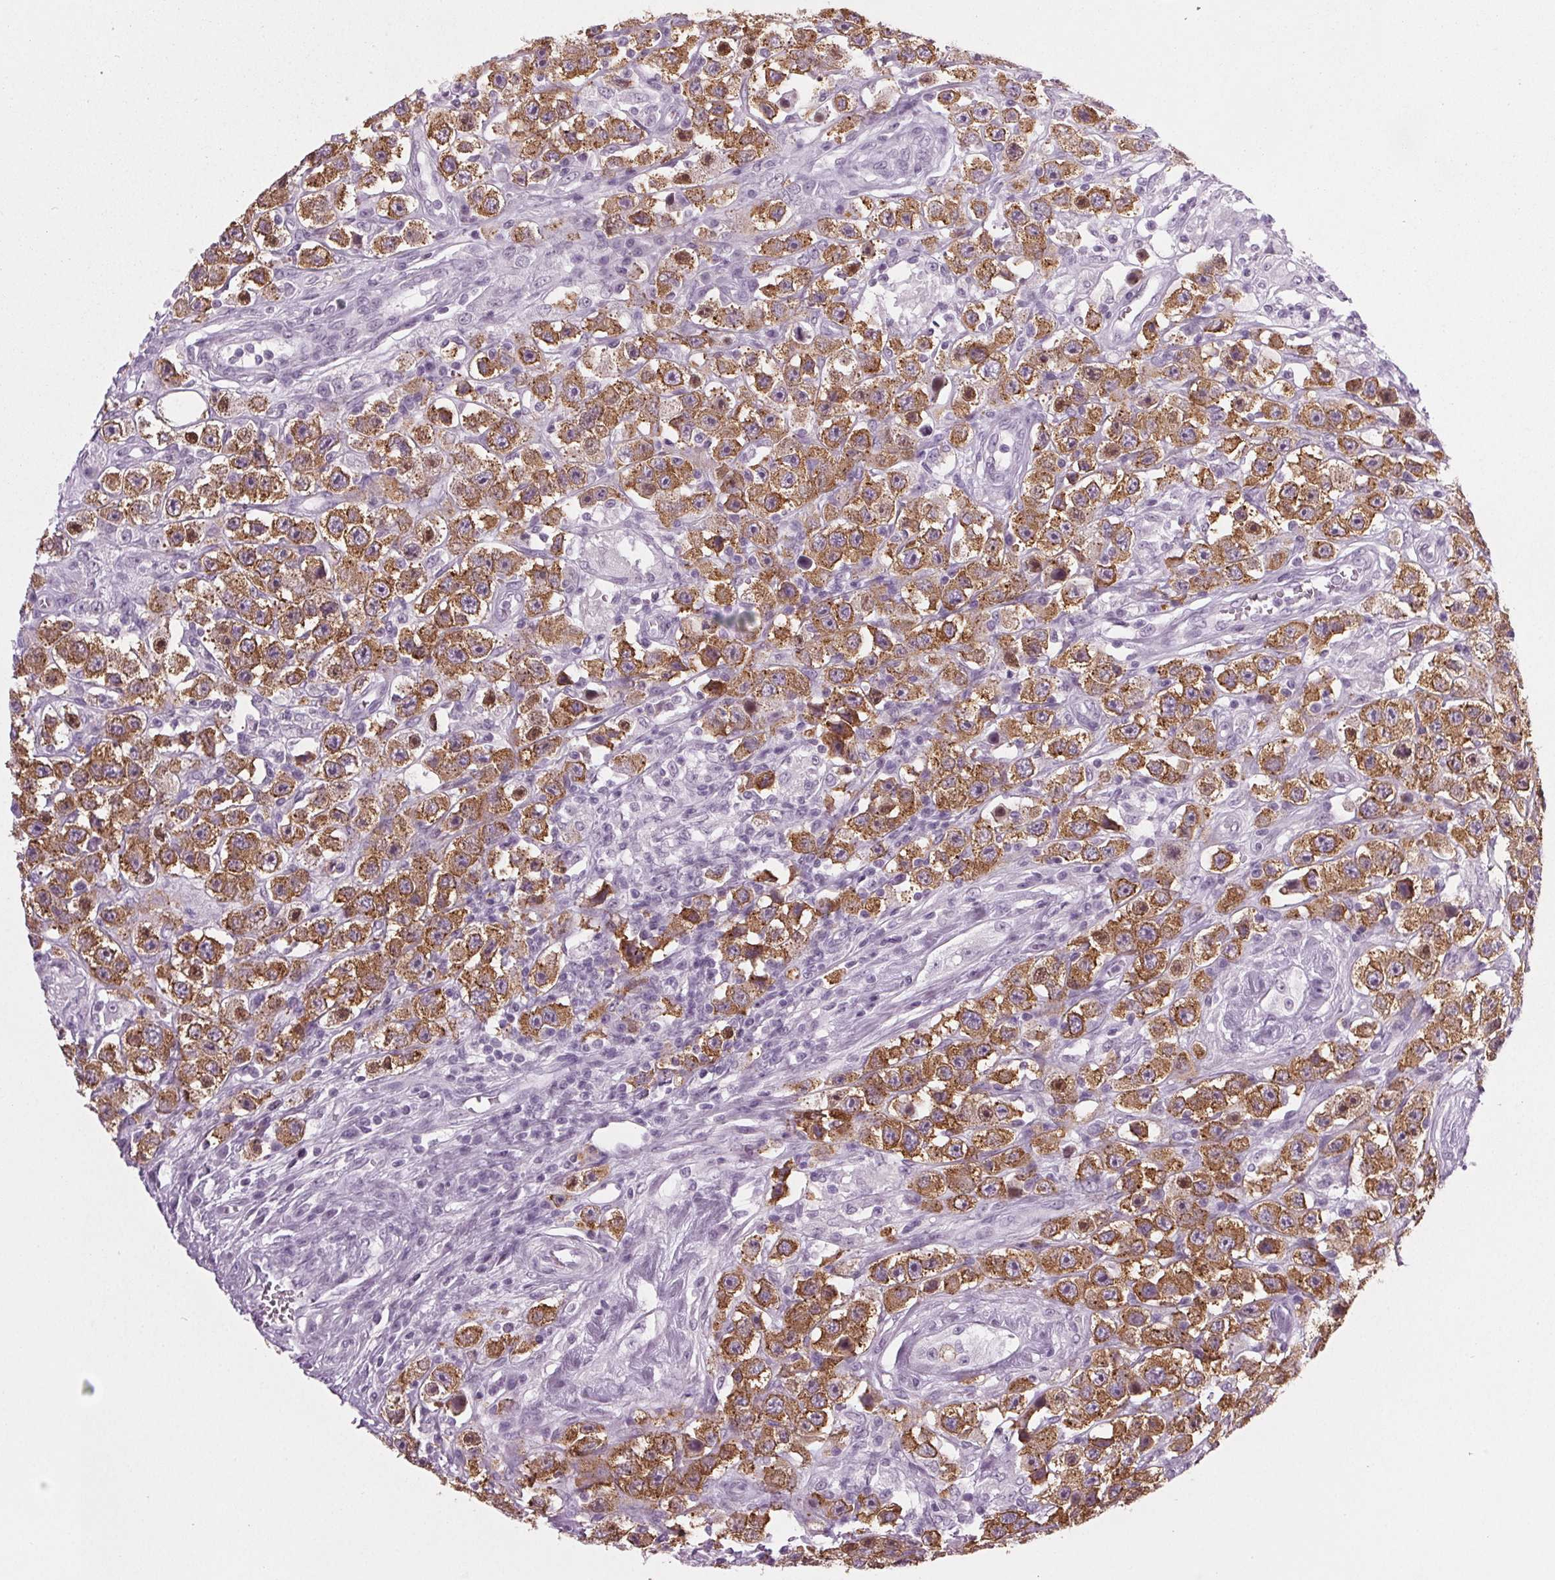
{"staining": {"intensity": "strong", "quantity": ">75%", "location": "cytoplasmic/membranous"}, "tissue": "testis cancer", "cell_type": "Tumor cells", "image_type": "cancer", "snomed": [{"axis": "morphology", "description": "Seminoma, NOS"}, {"axis": "topography", "description": "Testis"}], "caption": "High-magnification brightfield microscopy of seminoma (testis) stained with DAB (brown) and counterstained with hematoxylin (blue). tumor cells exhibit strong cytoplasmic/membranous positivity is present in approximately>75% of cells.", "gene": "IGF2BP1", "patient": {"sex": "male", "age": 45}}